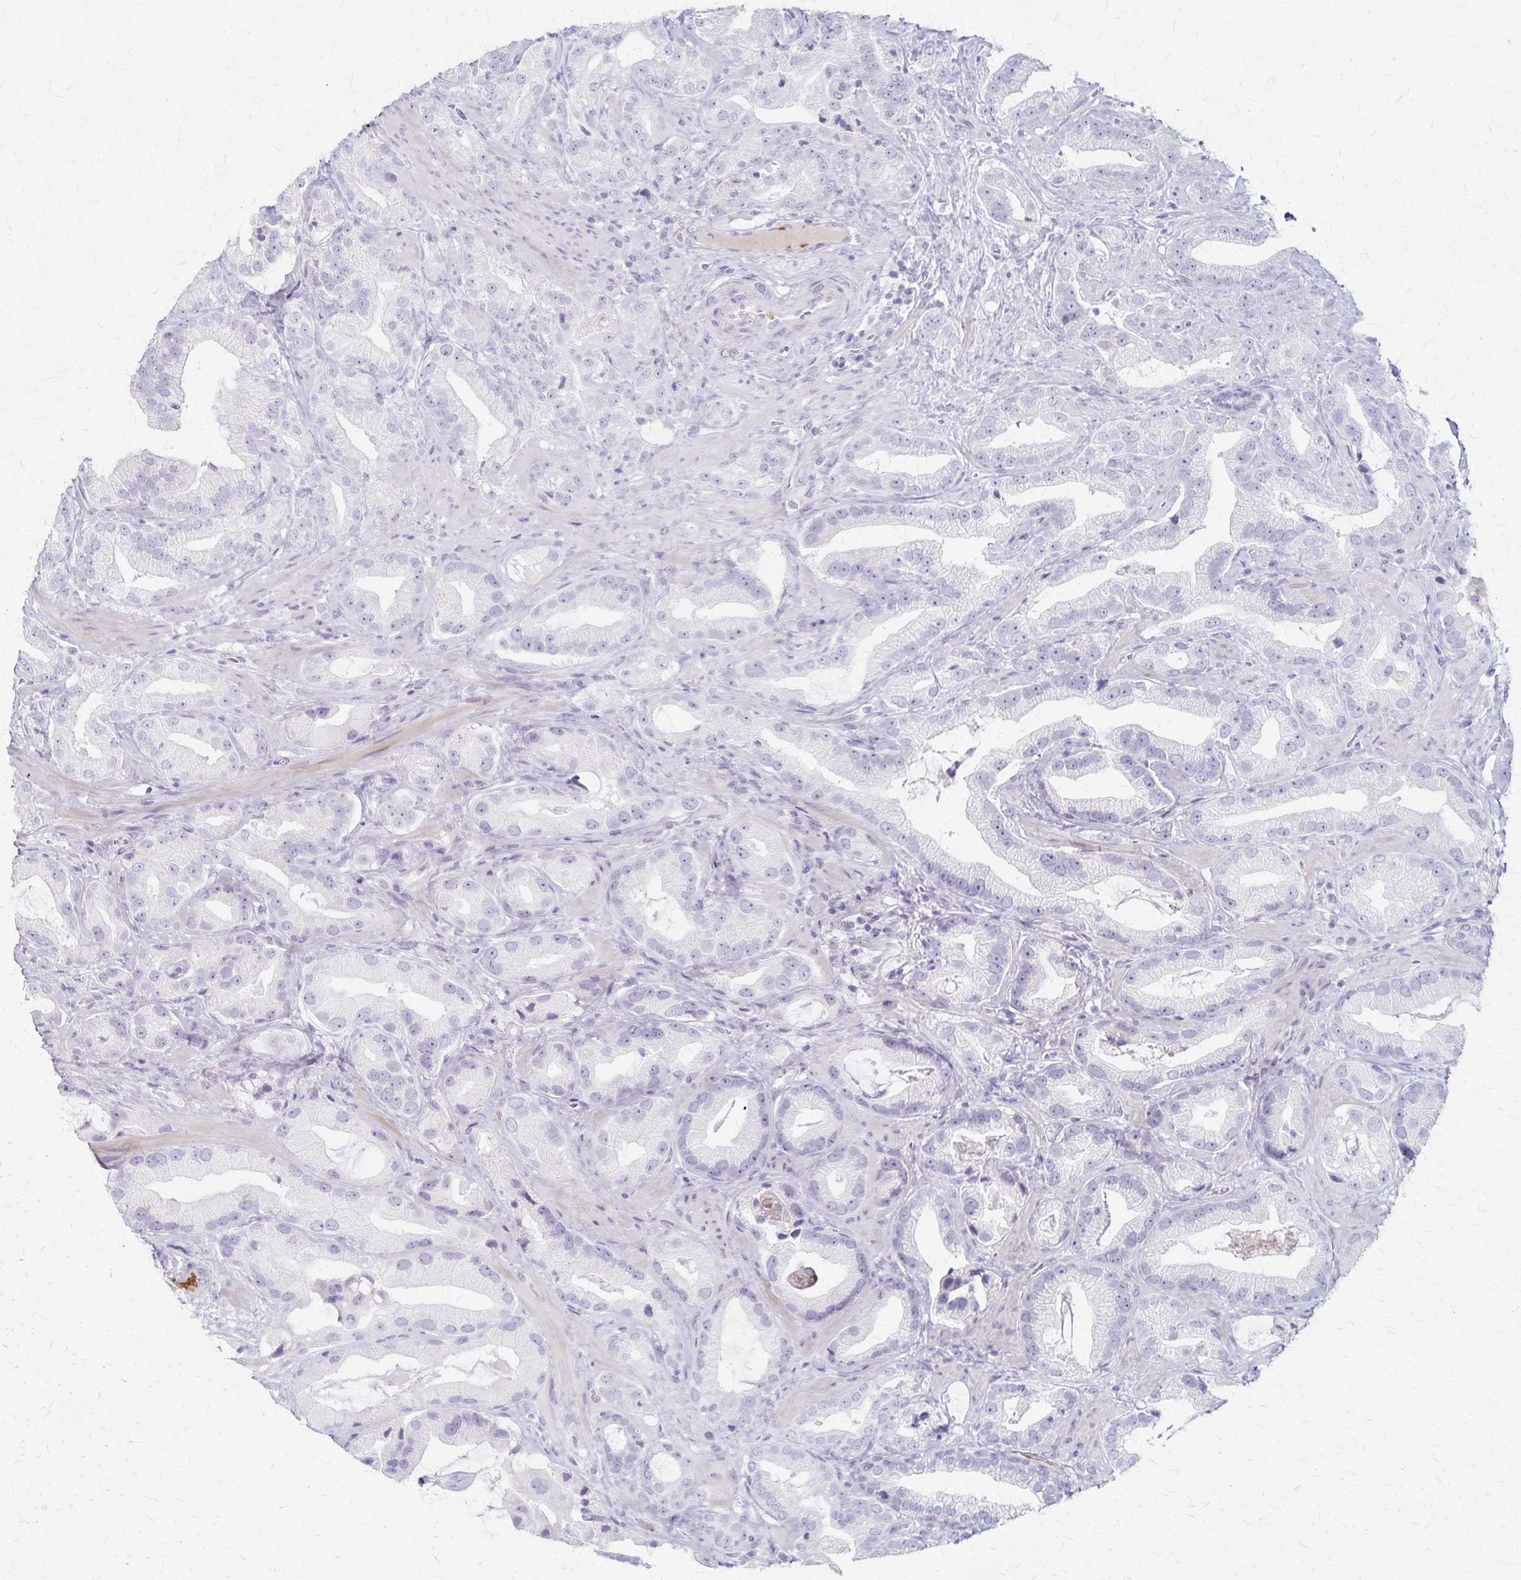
{"staining": {"intensity": "negative", "quantity": "none", "location": "none"}, "tissue": "prostate cancer", "cell_type": "Tumor cells", "image_type": "cancer", "snomed": [{"axis": "morphology", "description": "Adenocarcinoma, Low grade"}, {"axis": "topography", "description": "Prostate"}], "caption": "Histopathology image shows no protein expression in tumor cells of prostate adenocarcinoma (low-grade) tissue.", "gene": "RASL10B", "patient": {"sex": "male", "age": 62}}